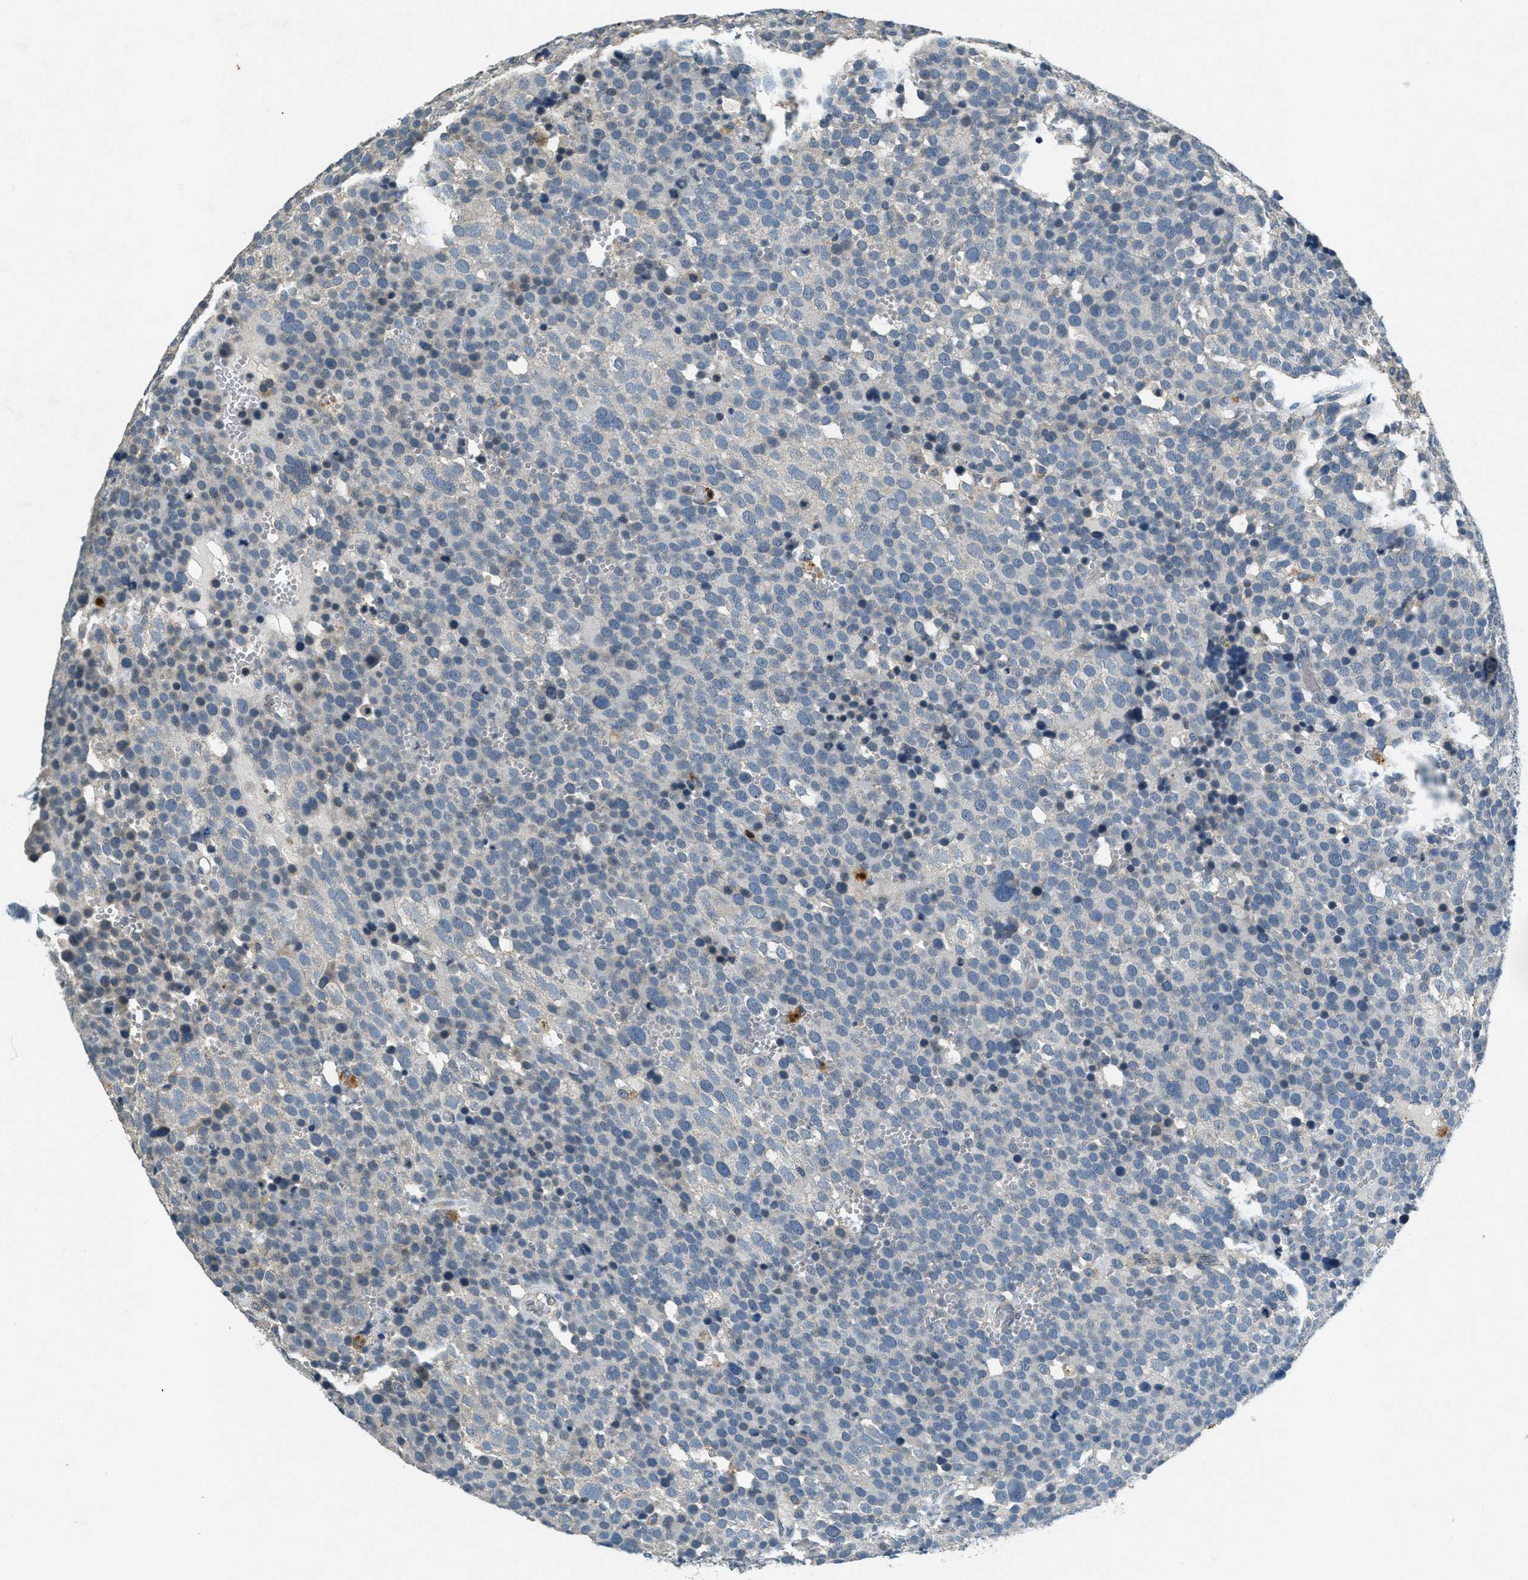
{"staining": {"intensity": "negative", "quantity": "none", "location": "none"}, "tissue": "testis cancer", "cell_type": "Tumor cells", "image_type": "cancer", "snomed": [{"axis": "morphology", "description": "Seminoma, NOS"}, {"axis": "topography", "description": "Testis"}], "caption": "IHC of human testis cancer (seminoma) shows no staining in tumor cells. The staining was performed using DAB to visualize the protein expression in brown, while the nuclei were stained in blue with hematoxylin (Magnification: 20x).", "gene": "RAB3D", "patient": {"sex": "male", "age": 71}}